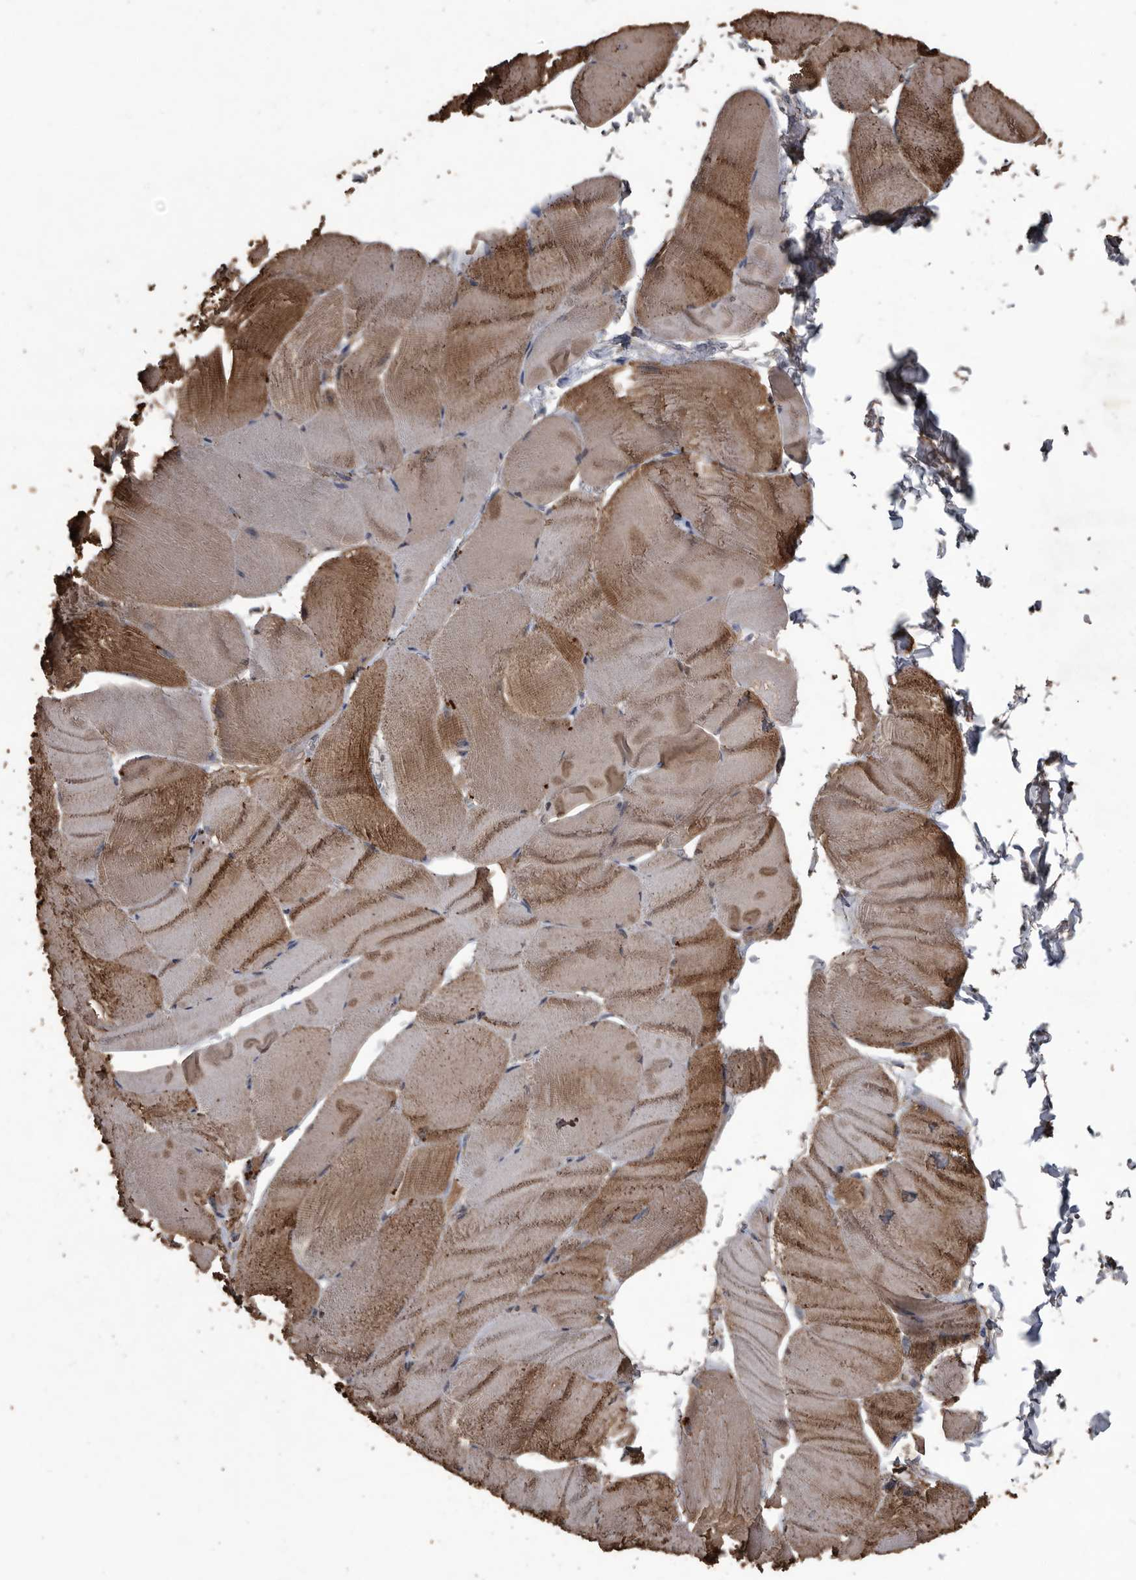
{"staining": {"intensity": "moderate", "quantity": "25%-75%", "location": "cytoplasmic/membranous"}, "tissue": "skeletal muscle", "cell_type": "Myocytes", "image_type": "normal", "snomed": [{"axis": "morphology", "description": "Normal tissue, NOS"}, {"axis": "morphology", "description": "Basal cell carcinoma"}, {"axis": "topography", "description": "Skeletal muscle"}], "caption": "IHC staining of normal skeletal muscle, which displays medium levels of moderate cytoplasmic/membranous expression in about 25%-75% of myocytes indicating moderate cytoplasmic/membranous protein expression. The staining was performed using DAB (brown) for protein detection and nuclei were counterstained in hematoxylin (blue).", "gene": "NRBP1", "patient": {"sex": "female", "age": 64}}